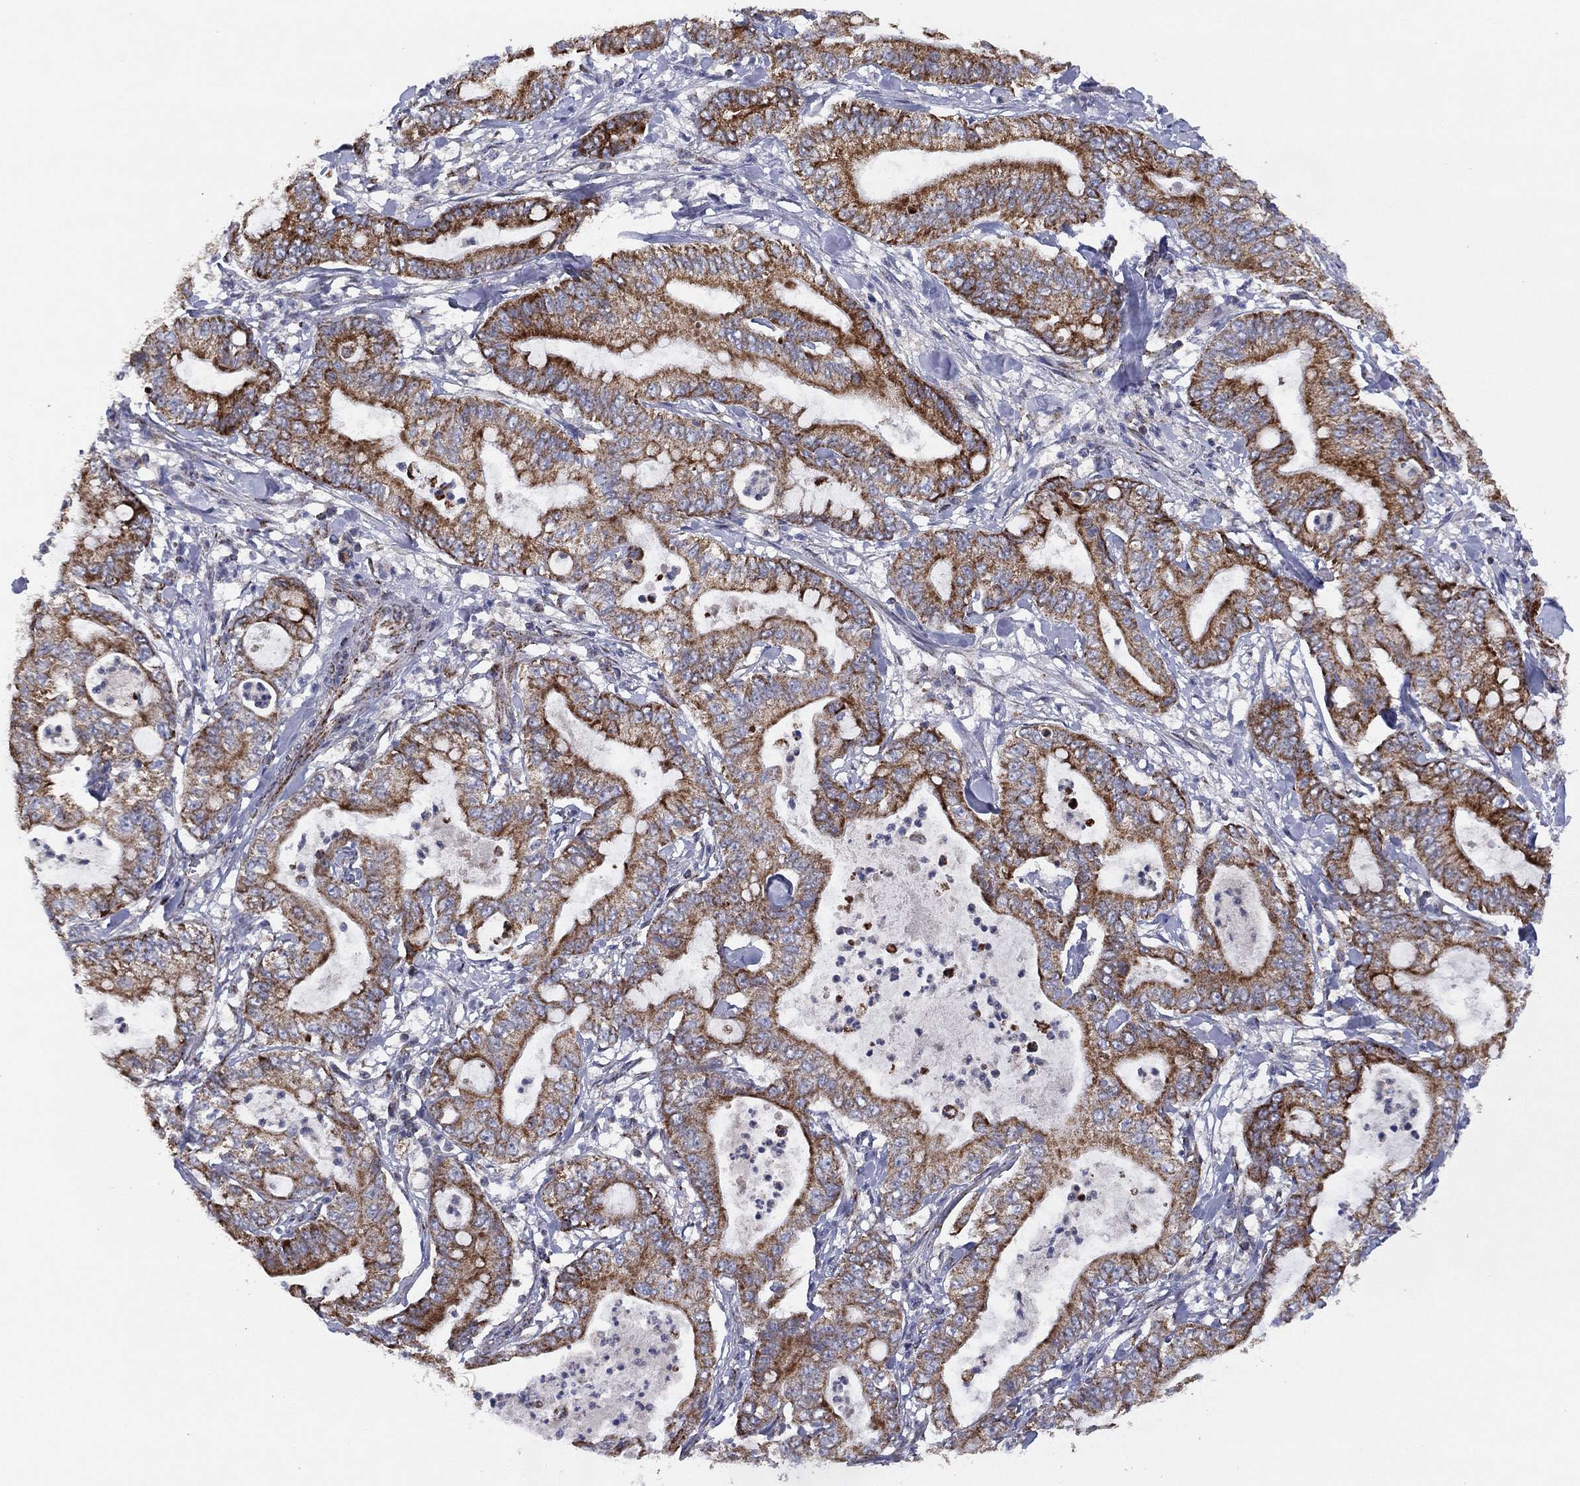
{"staining": {"intensity": "strong", "quantity": ">75%", "location": "cytoplasmic/membranous"}, "tissue": "pancreatic cancer", "cell_type": "Tumor cells", "image_type": "cancer", "snomed": [{"axis": "morphology", "description": "Adenocarcinoma, NOS"}, {"axis": "topography", "description": "Pancreas"}], "caption": "Protein staining by IHC displays strong cytoplasmic/membranous staining in about >75% of tumor cells in pancreatic cancer. The staining was performed using DAB (3,3'-diaminobenzidine) to visualize the protein expression in brown, while the nuclei were stained in blue with hematoxylin (Magnification: 20x).", "gene": "PPP2R5A", "patient": {"sex": "male", "age": 71}}